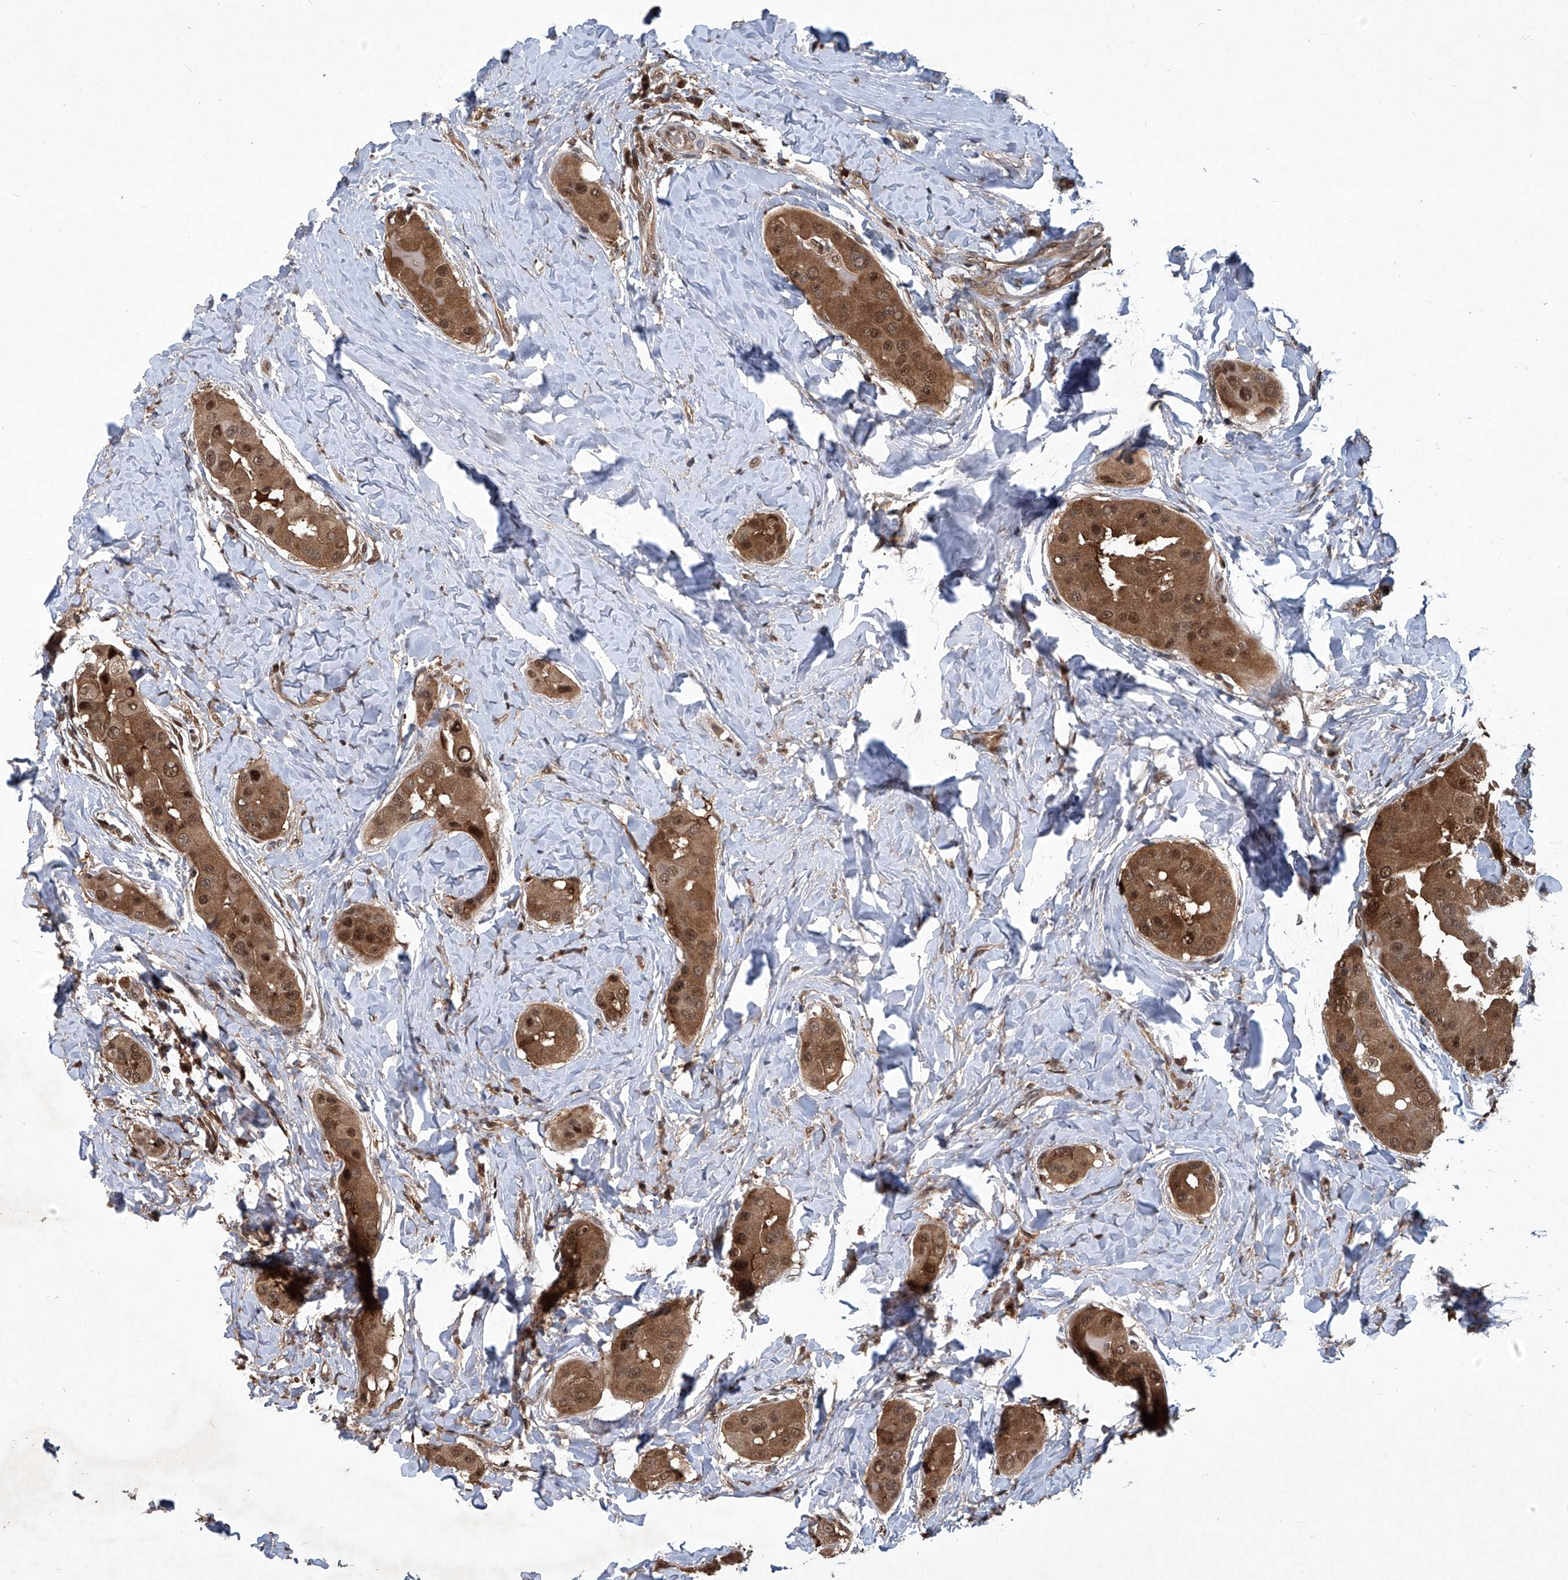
{"staining": {"intensity": "moderate", "quantity": ">75%", "location": "cytoplasmic/membranous,nuclear"}, "tissue": "thyroid cancer", "cell_type": "Tumor cells", "image_type": "cancer", "snomed": [{"axis": "morphology", "description": "Papillary adenocarcinoma, NOS"}, {"axis": "topography", "description": "Thyroid gland"}], "caption": "Immunohistochemistry (IHC) of thyroid papillary adenocarcinoma shows medium levels of moderate cytoplasmic/membranous and nuclear expression in approximately >75% of tumor cells.", "gene": "PSMB1", "patient": {"sex": "male", "age": 33}}